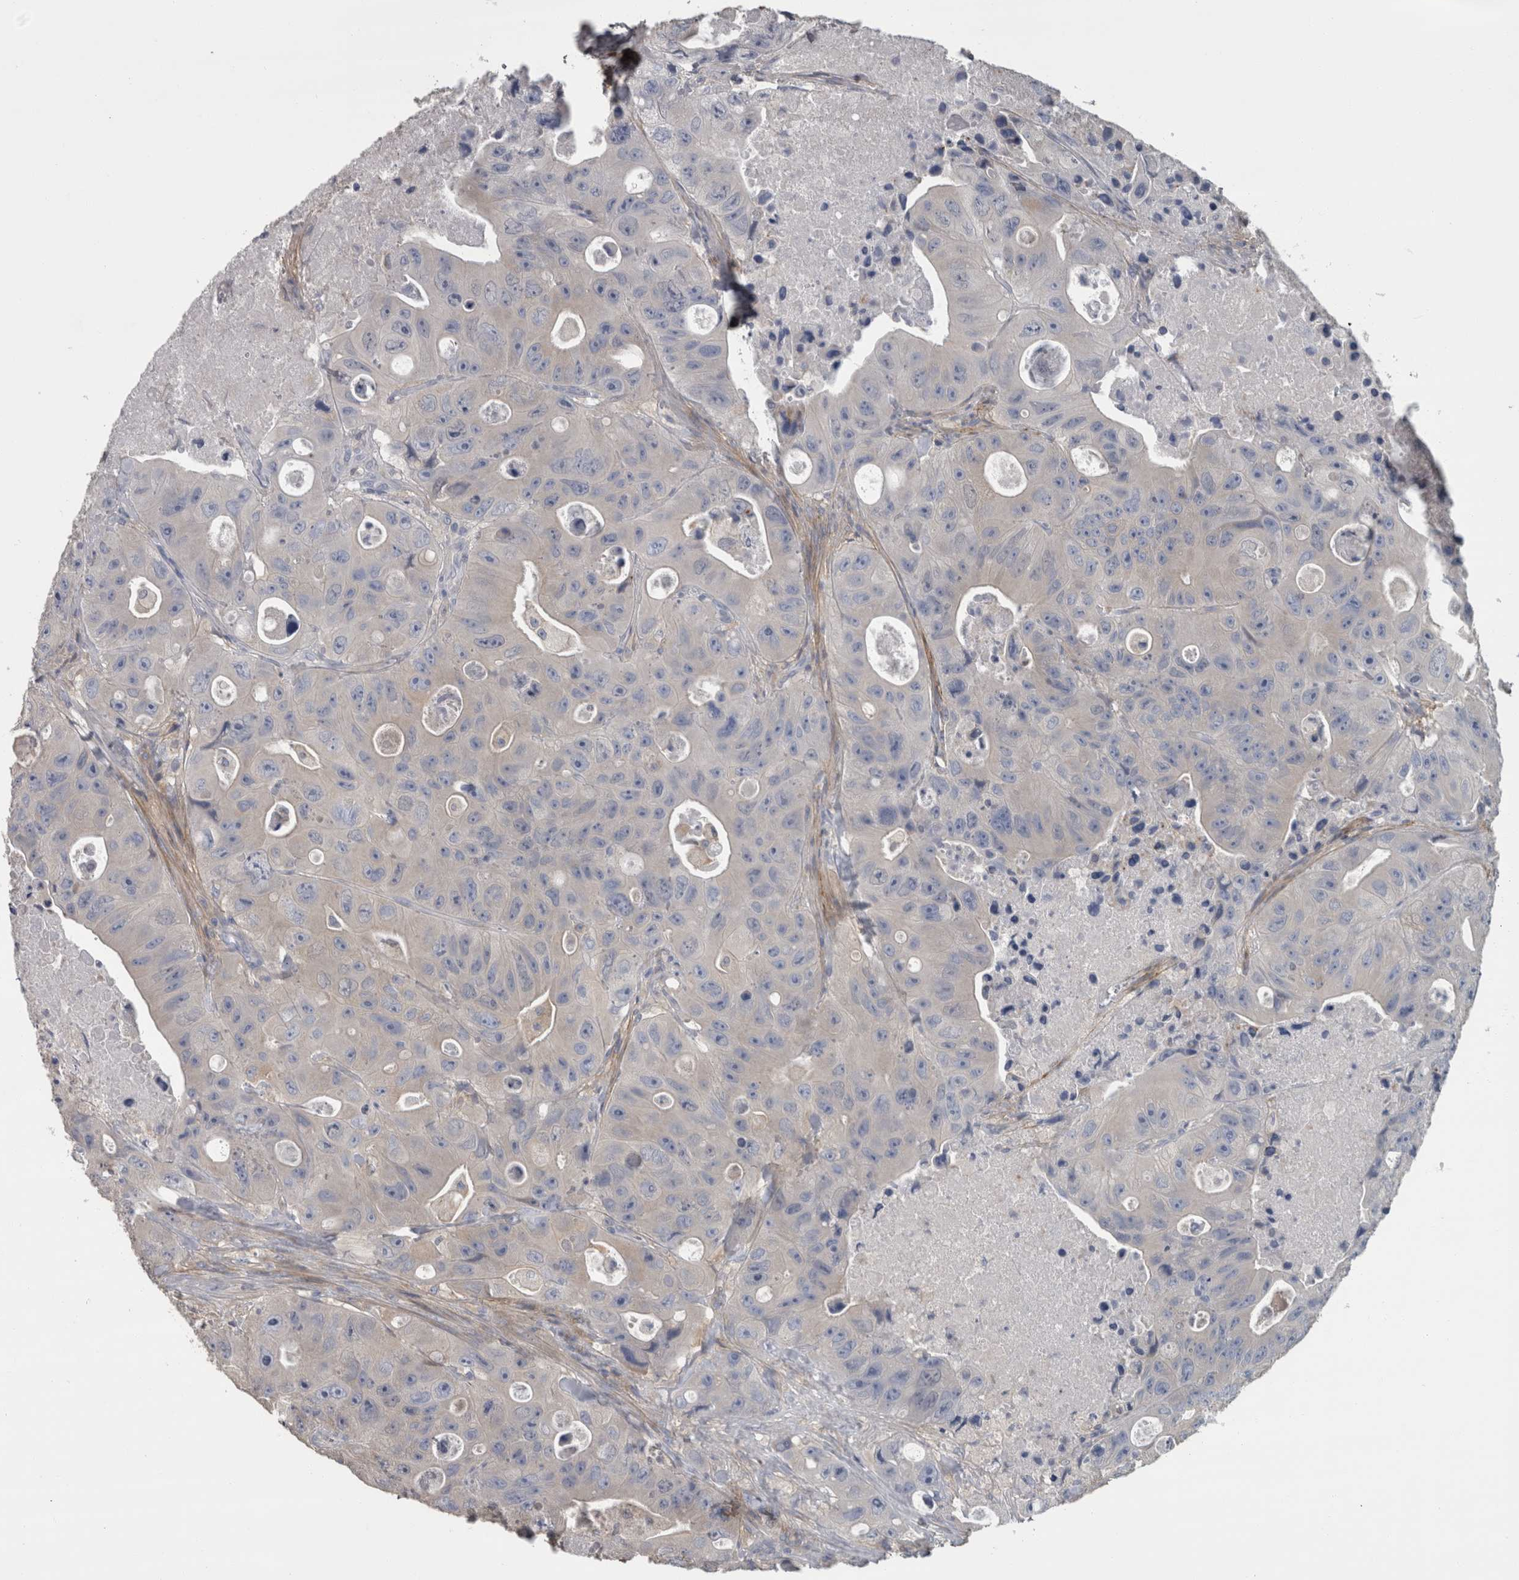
{"staining": {"intensity": "negative", "quantity": "none", "location": "none"}, "tissue": "colorectal cancer", "cell_type": "Tumor cells", "image_type": "cancer", "snomed": [{"axis": "morphology", "description": "Adenocarcinoma, NOS"}, {"axis": "topography", "description": "Colon"}], "caption": "Immunohistochemical staining of colorectal cancer (adenocarcinoma) displays no significant positivity in tumor cells.", "gene": "EFEMP2", "patient": {"sex": "female", "age": 46}}